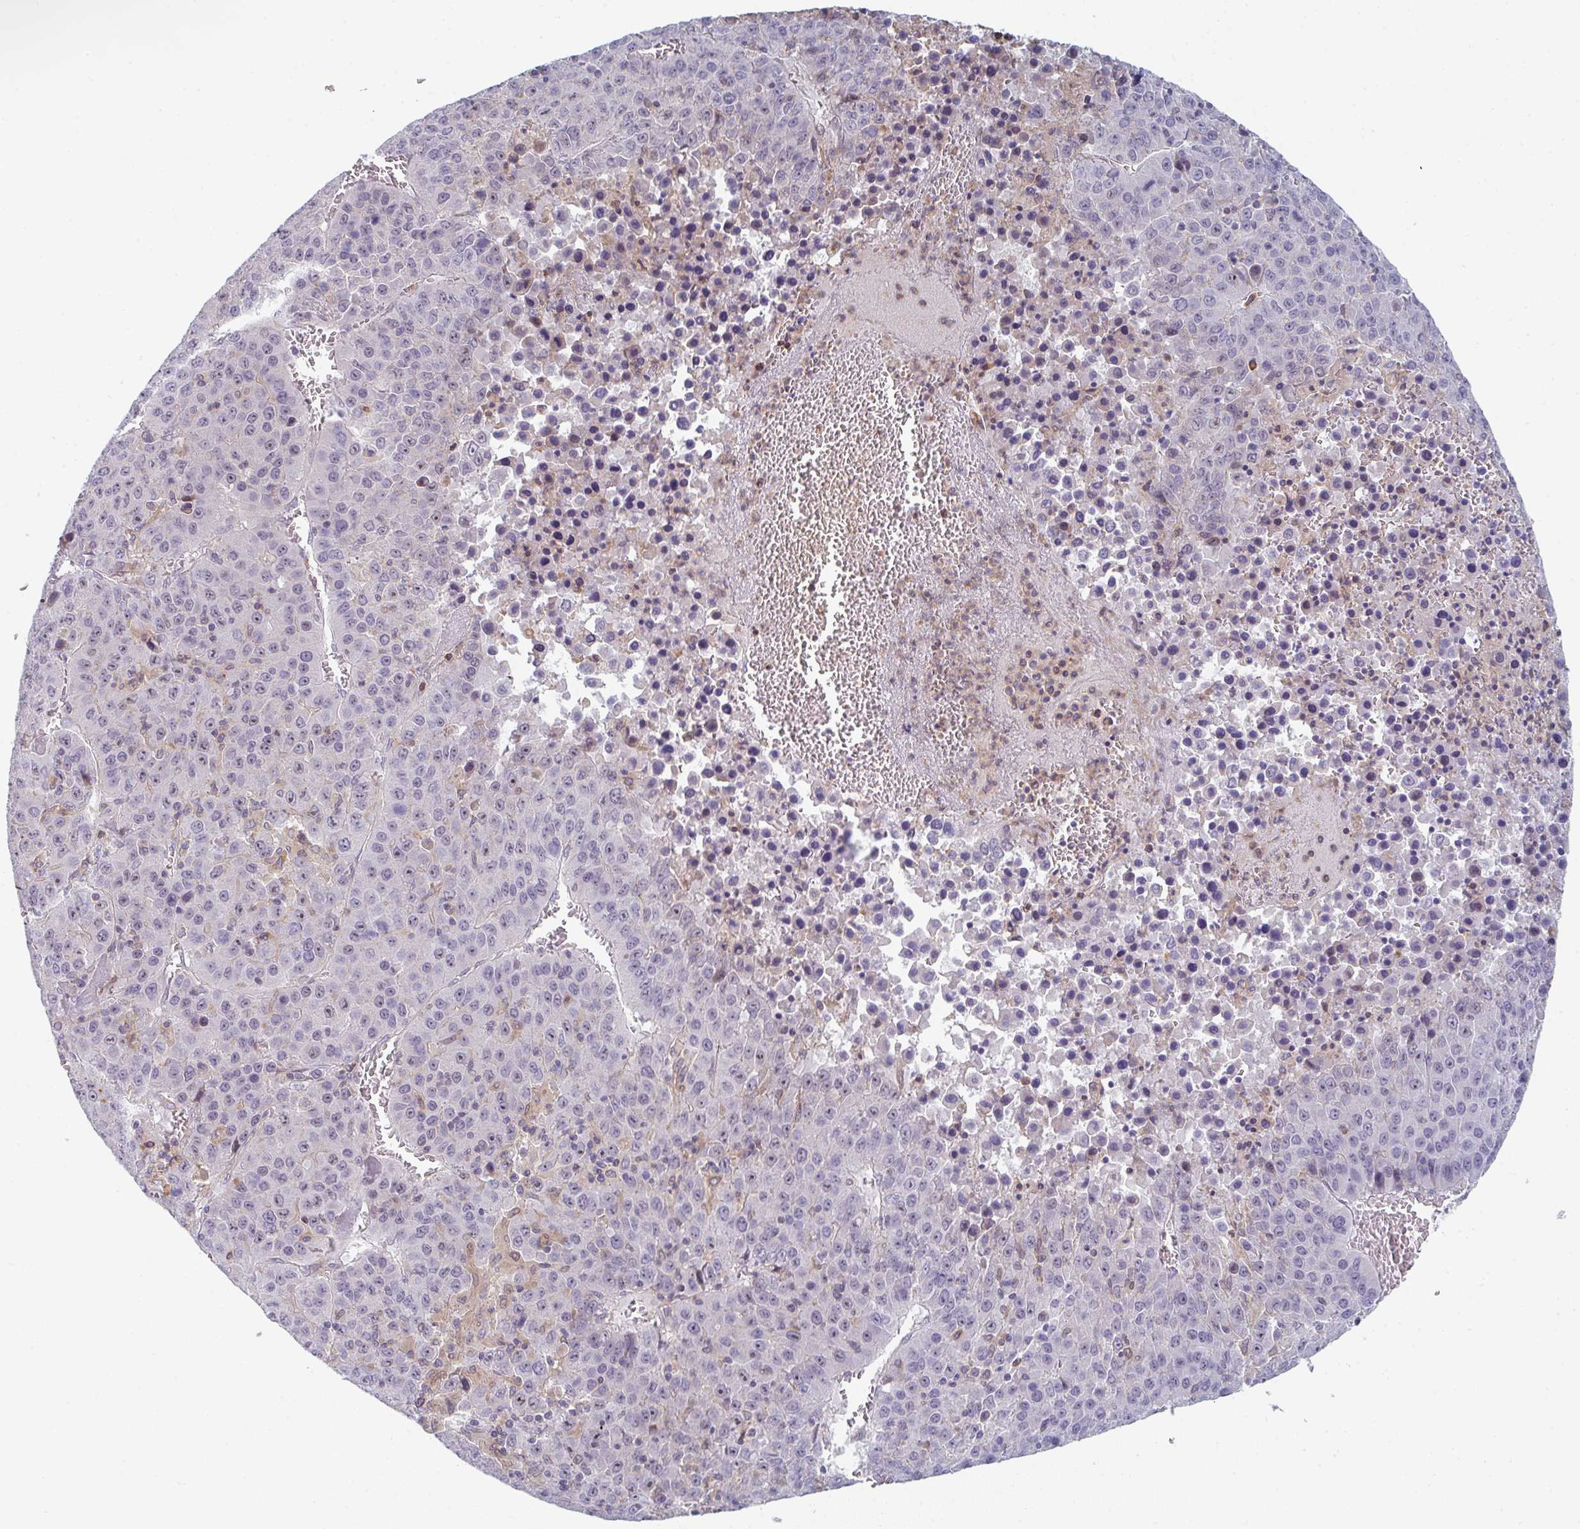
{"staining": {"intensity": "weak", "quantity": "<25%", "location": "nuclear"}, "tissue": "liver cancer", "cell_type": "Tumor cells", "image_type": "cancer", "snomed": [{"axis": "morphology", "description": "Carcinoma, Hepatocellular, NOS"}, {"axis": "topography", "description": "Liver"}], "caption": "Photomicrograph shows no significant protein expression in tumor cells of liver cancer.", "gene": "KLHL33", "patient": {"sex": "female", "age": 53}}